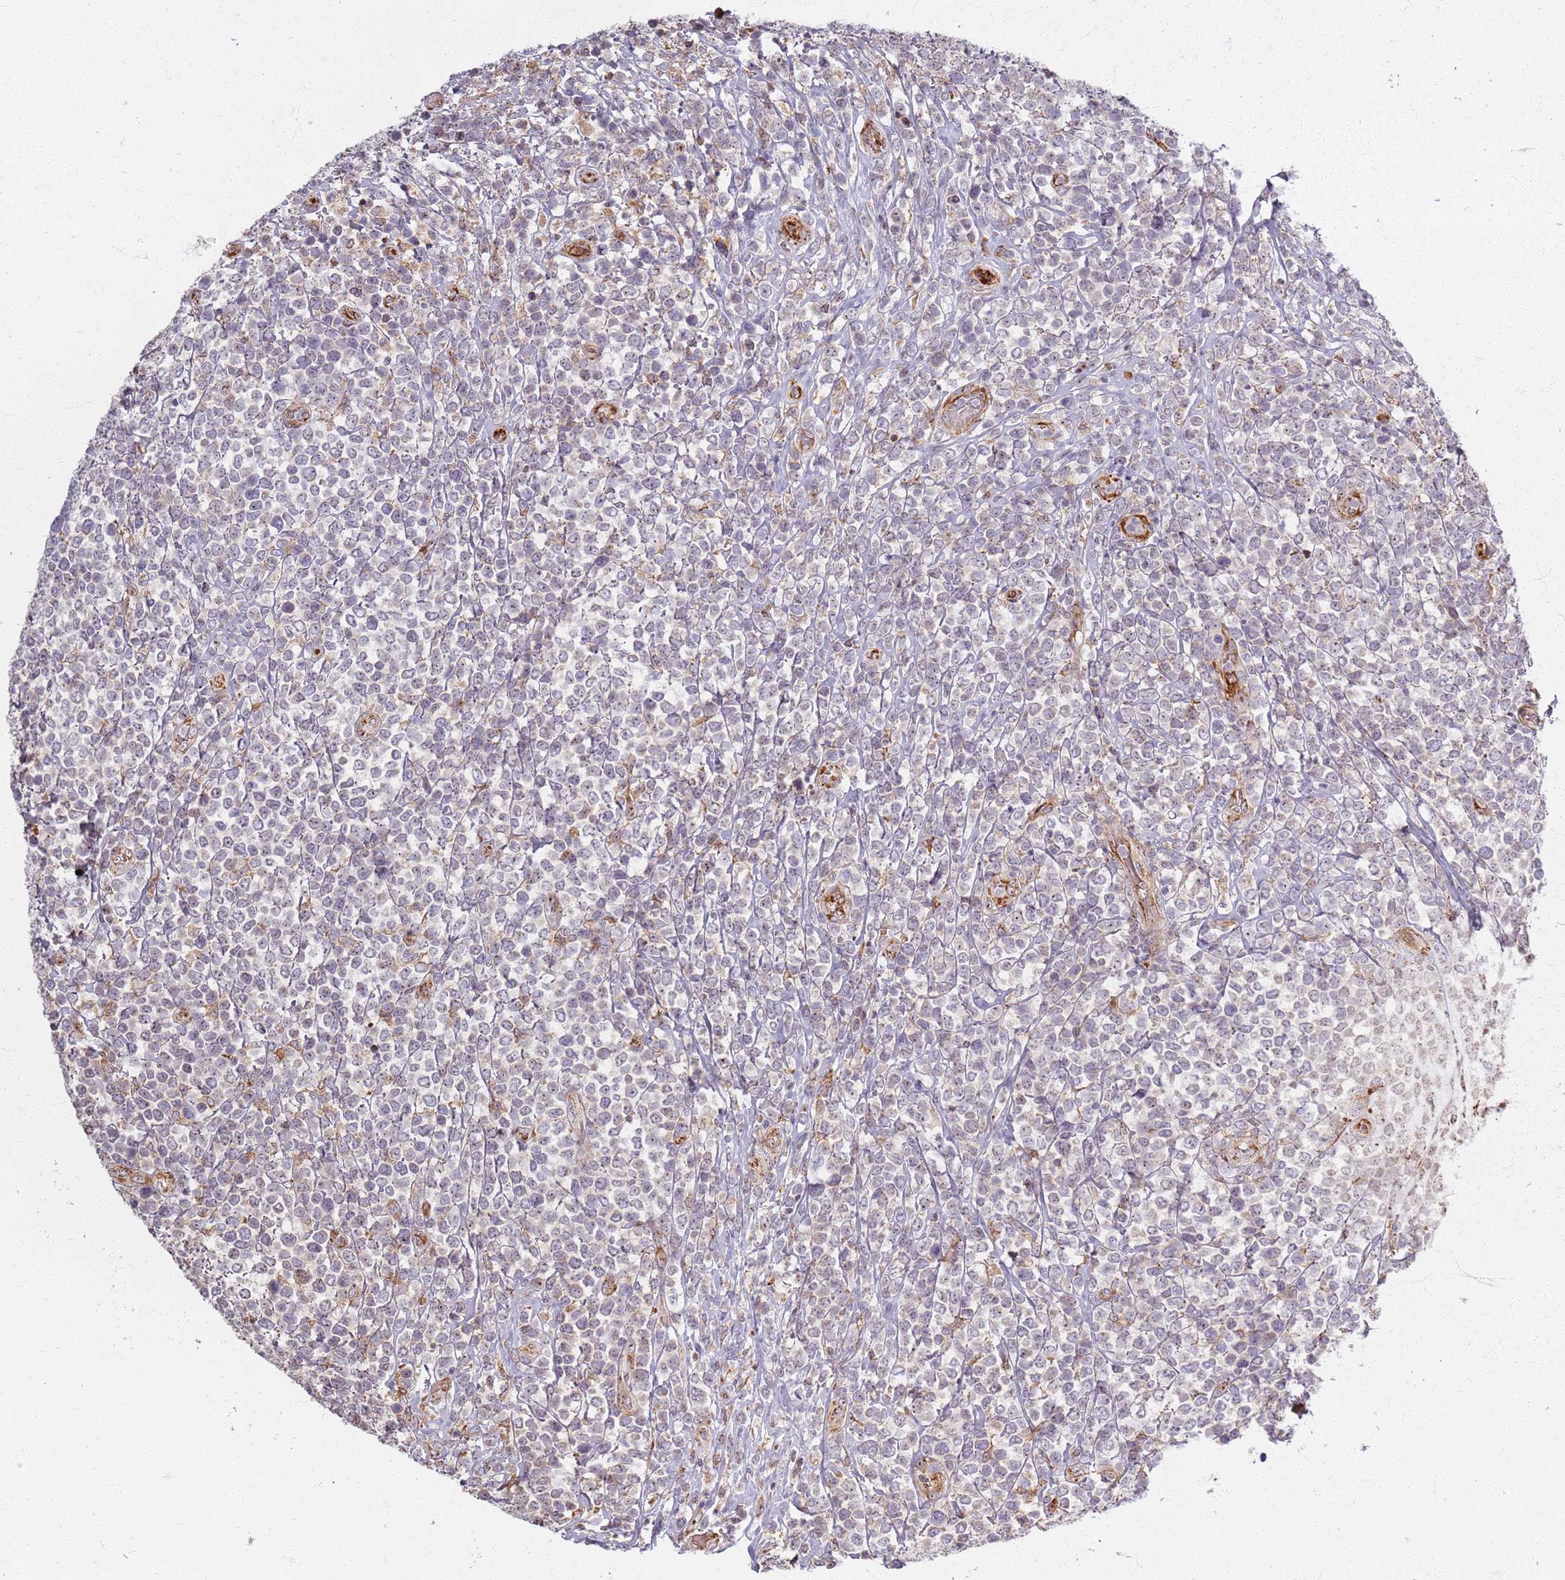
{"staining": {"intensity": "negative", "quantity": "none", "location": "none"}, "tissue": "lymphoma", "cell_type": "Tumor cells", "image_type": "cancer", "snomed": [{"axis": "morphology", "description": "Malignant lymphoma, non-Hodgkin's type, High grade"}, {"axis": "topography", "description": "Soft tissue"}], "caption": "Immunohistochemistry (IHC) histopathology image of neoplastic tissue: malignant lymphoma, non-Hodgkin's type (high-grade) stained with DAB (3,3'-diaminobenzidine) shows no significant protein staining in tumor cells.", "gene": "KRI1", "patient": {"sex": "female", "age": 56}}